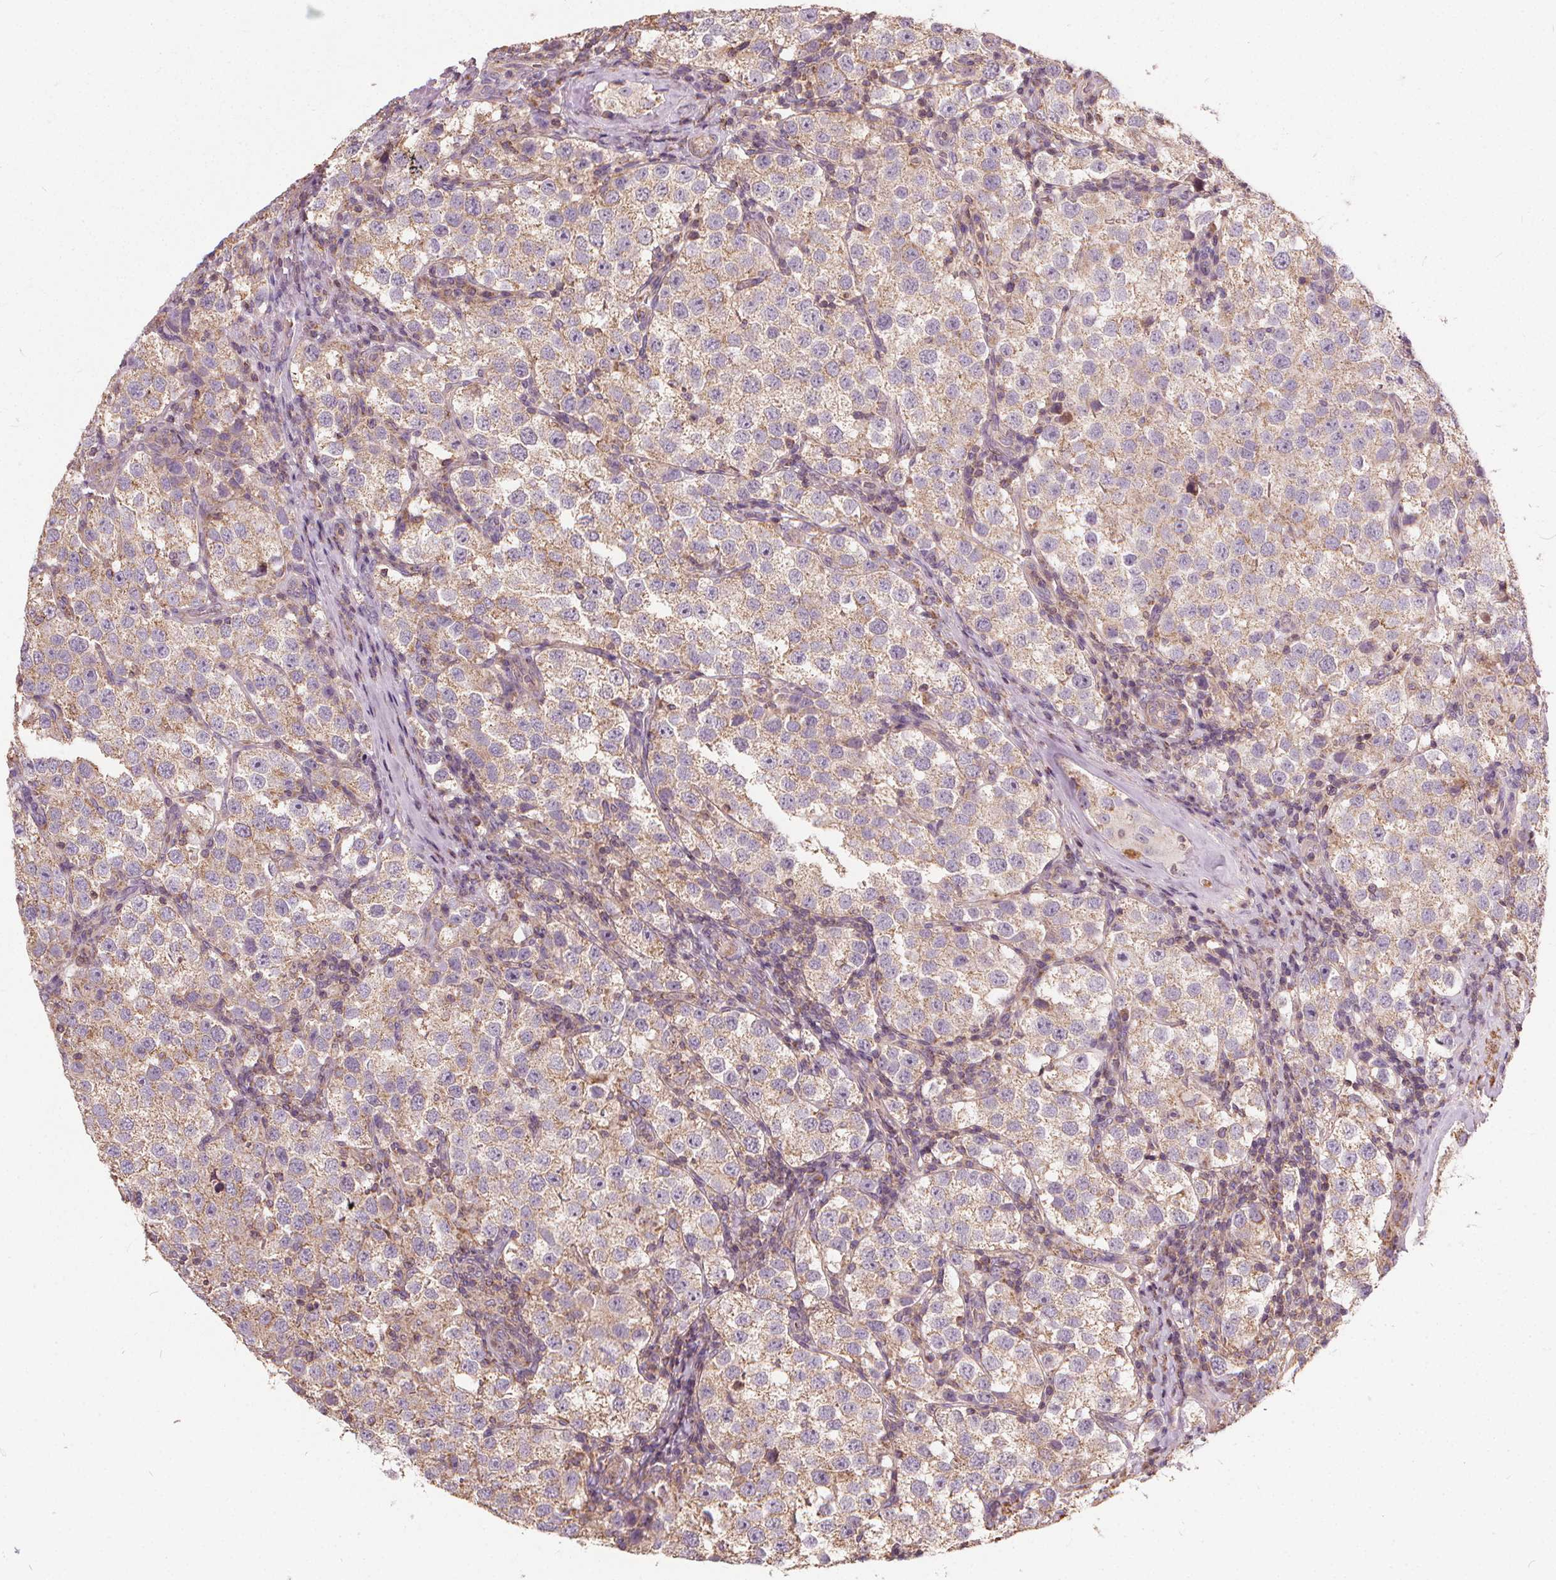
{"staining": {"intensity": "weak", "quantity": ">75%", "location": "cytoplasmic/membranous"}, "tissue": "testis cancer", "cell_type": "Tumor cells", "image_type": "cancer", "snomed": [{"axis": "morphology", "description": "Seminoma, NOS"}, {"axis": "topography", "description": "Testis"}], "caption": "The micrograph reveals immunohistochemical staining of testis cancer. There is weak cytoplasmic/membranous positivity is seen in about >75% of tumor cells.", "gene": "ORAI2", "patient": {"sex": "male", "age": 37}}